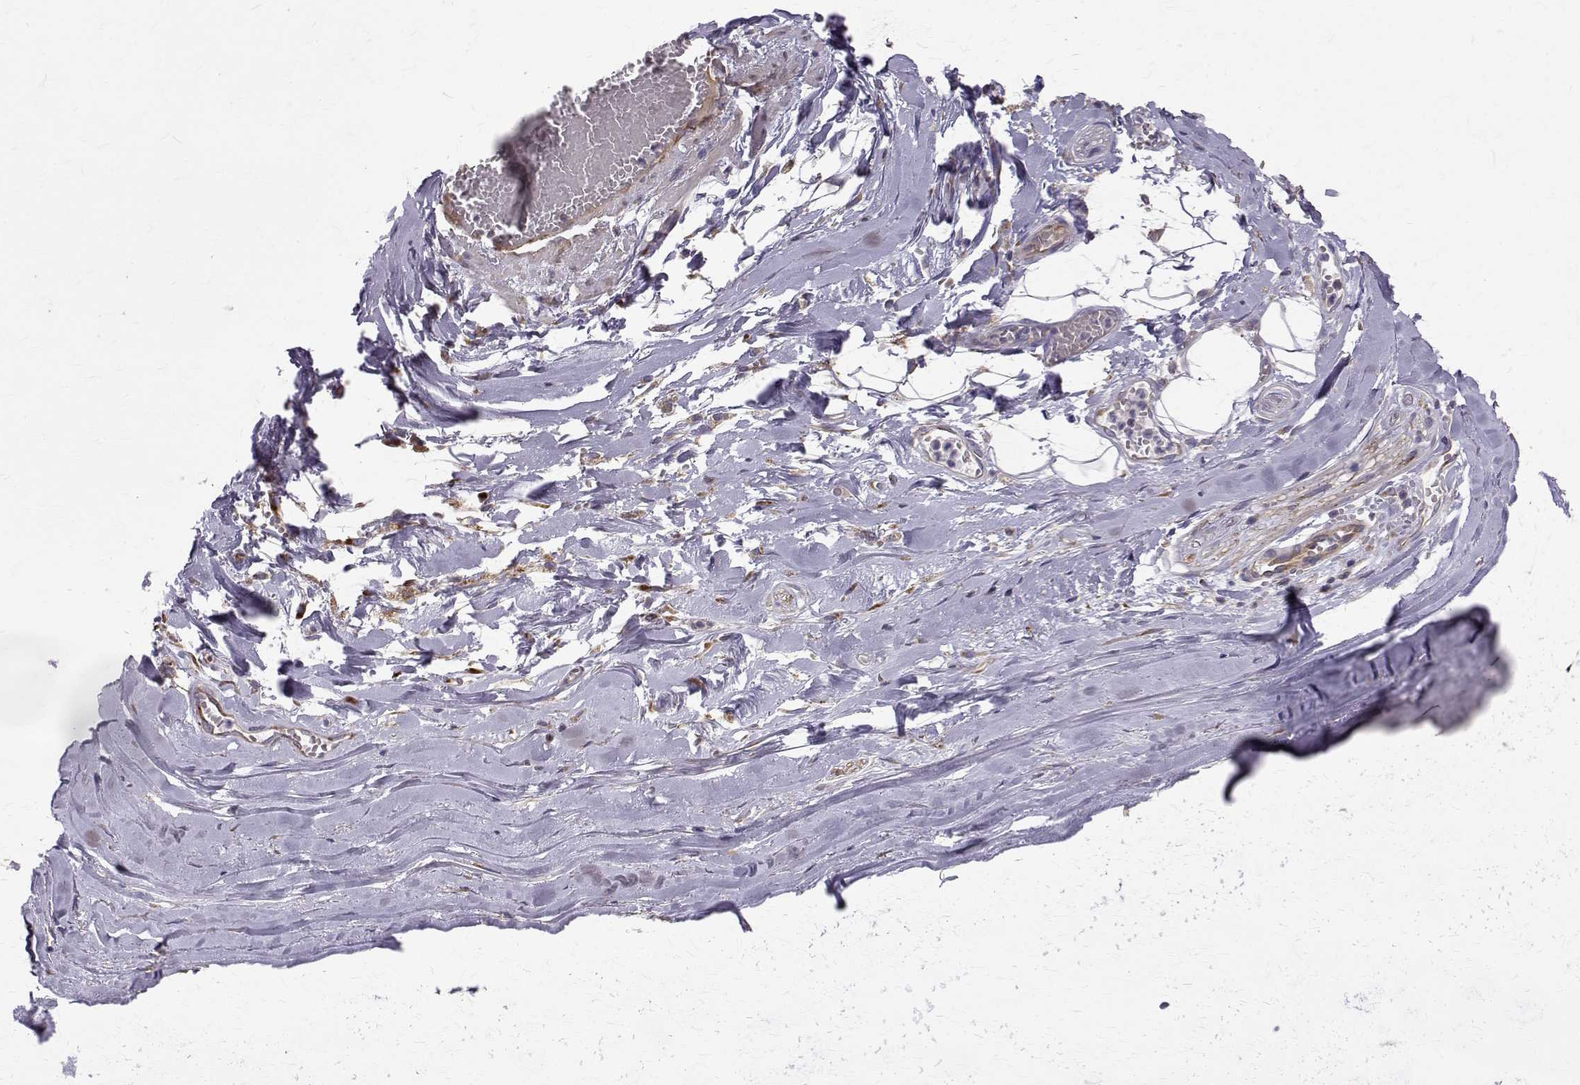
{"staining": {"intensity": "moderate", "quantity": "<25%", "location": "cytoplasmic/membranous"}, "tissue": "adipose tissue", "cell_type": "Adipocytes", "image_type": "normal", "snomed": [{"axis": "morphology", "description": "Normal tissue, NOS"}, {"axis": "topography", "description": "Cartilage tissue"}, {"axis": "topography", "description": "Nasopharynx"}, {"axis": "topography", "description": "Thyroid gland"}], "caption": "High-magnification brightfield microscopy of benign adipose tissue stained with DAB (brown) and counterstained with hematoxylin (blue). adipocytes exhibit moderate cytoplasmic/membranous staining is appreciated in about<25% of cells.", "gene": "ARFGAP1", "patient": {"sex": "male", "age": 63}}